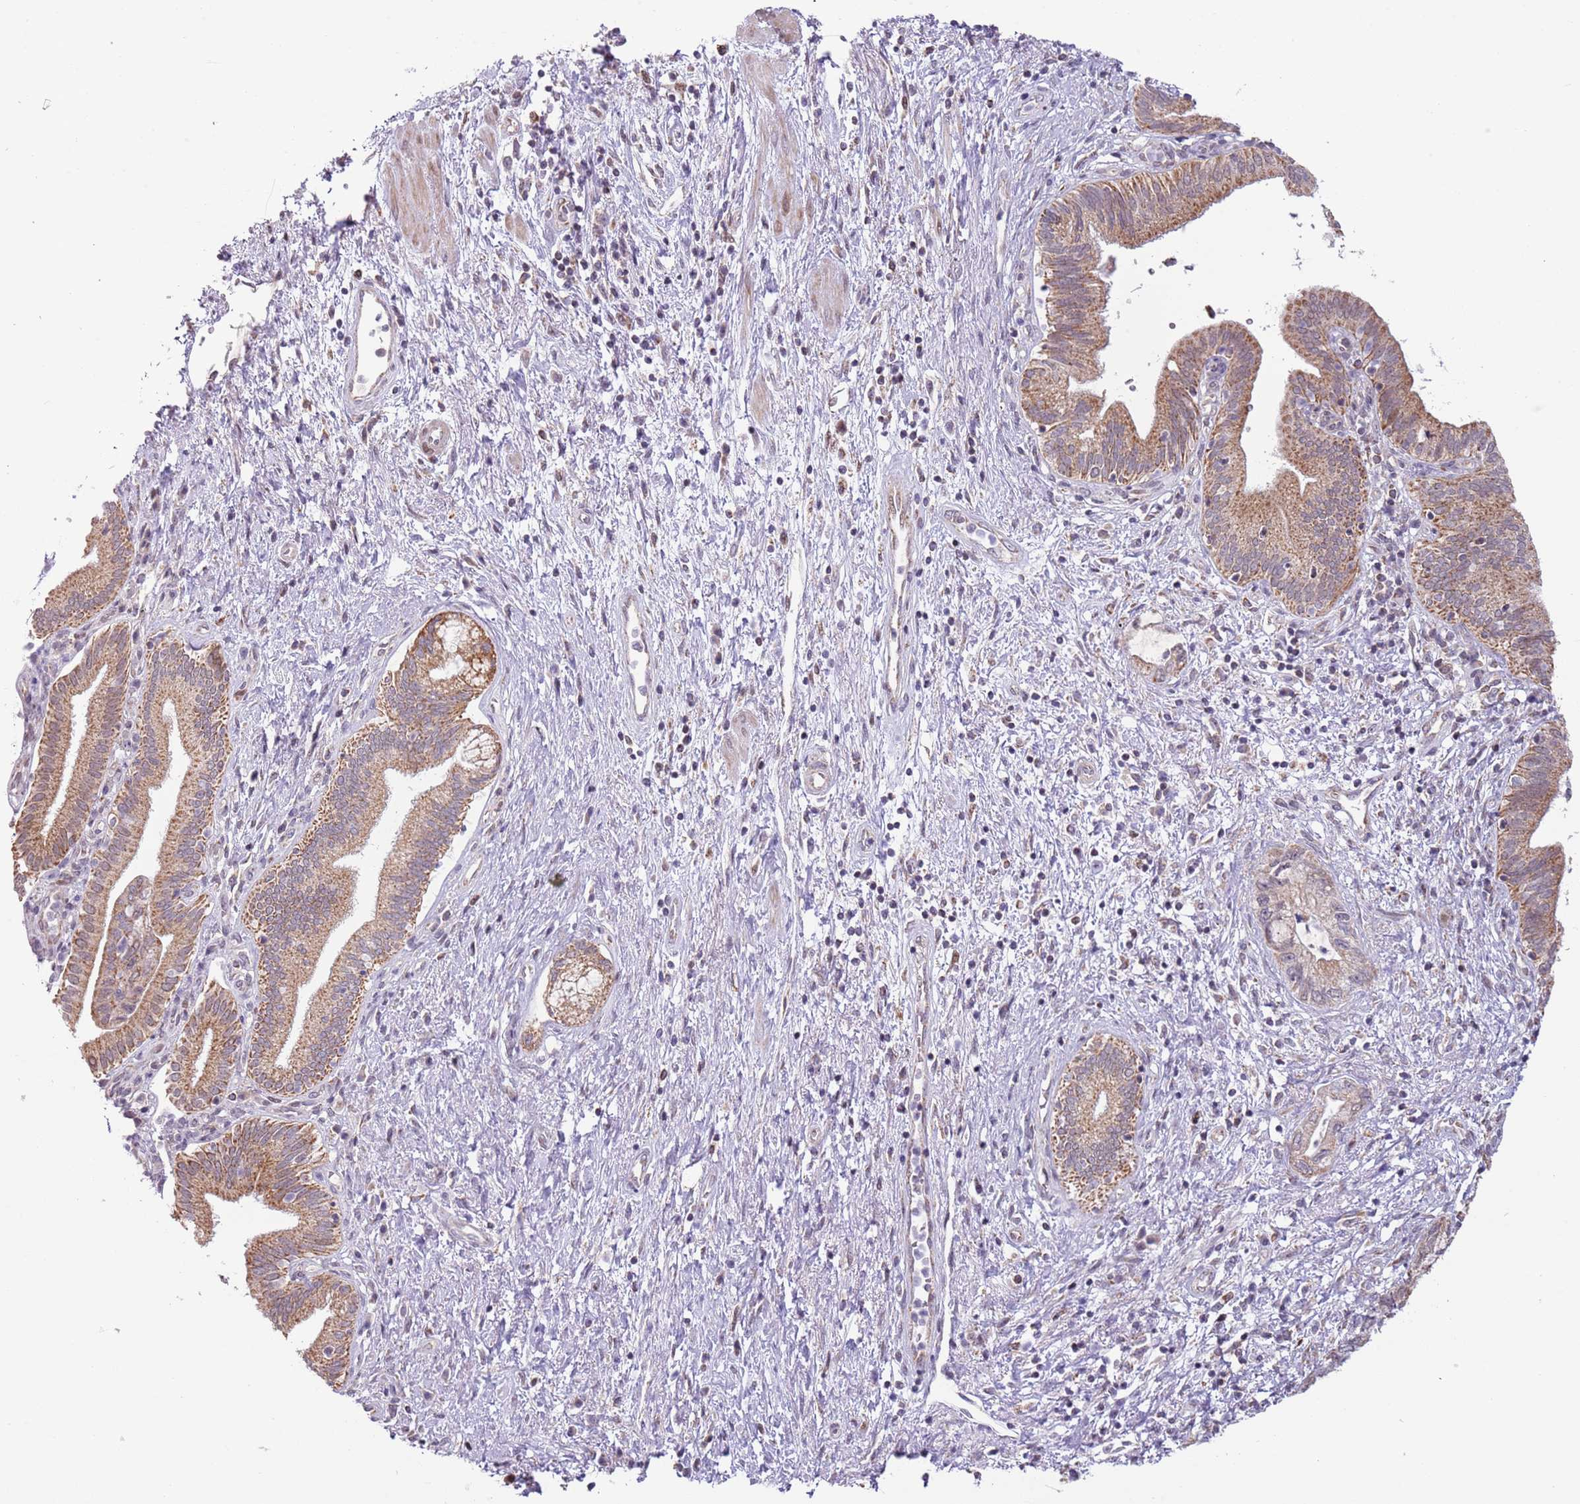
{"staining": {"intensity": "moderate", "quantity": ">75%", "location": "cytoplasmic/membranous"}, "tissue": "pancreatic cancer", "cell_type": "Tumor cells", "image_type": "cancer", "snomed": [{"axis": "morphology", "description": "Adenocarcinoma, NOS"}, {"axis": "topography", "description": "Pancreas"}], "caption": "Immunohistochemistry (DAB (3,3'-diaminobenzidine)) staining of human adenocarcinoma (pancreatic) demonstrates moderate cytoplasmic/membranous protein expression in approximately >75% of tumor cells.", "gene": "MLLT11", "patient": {"sex": "female", "age": 73}}